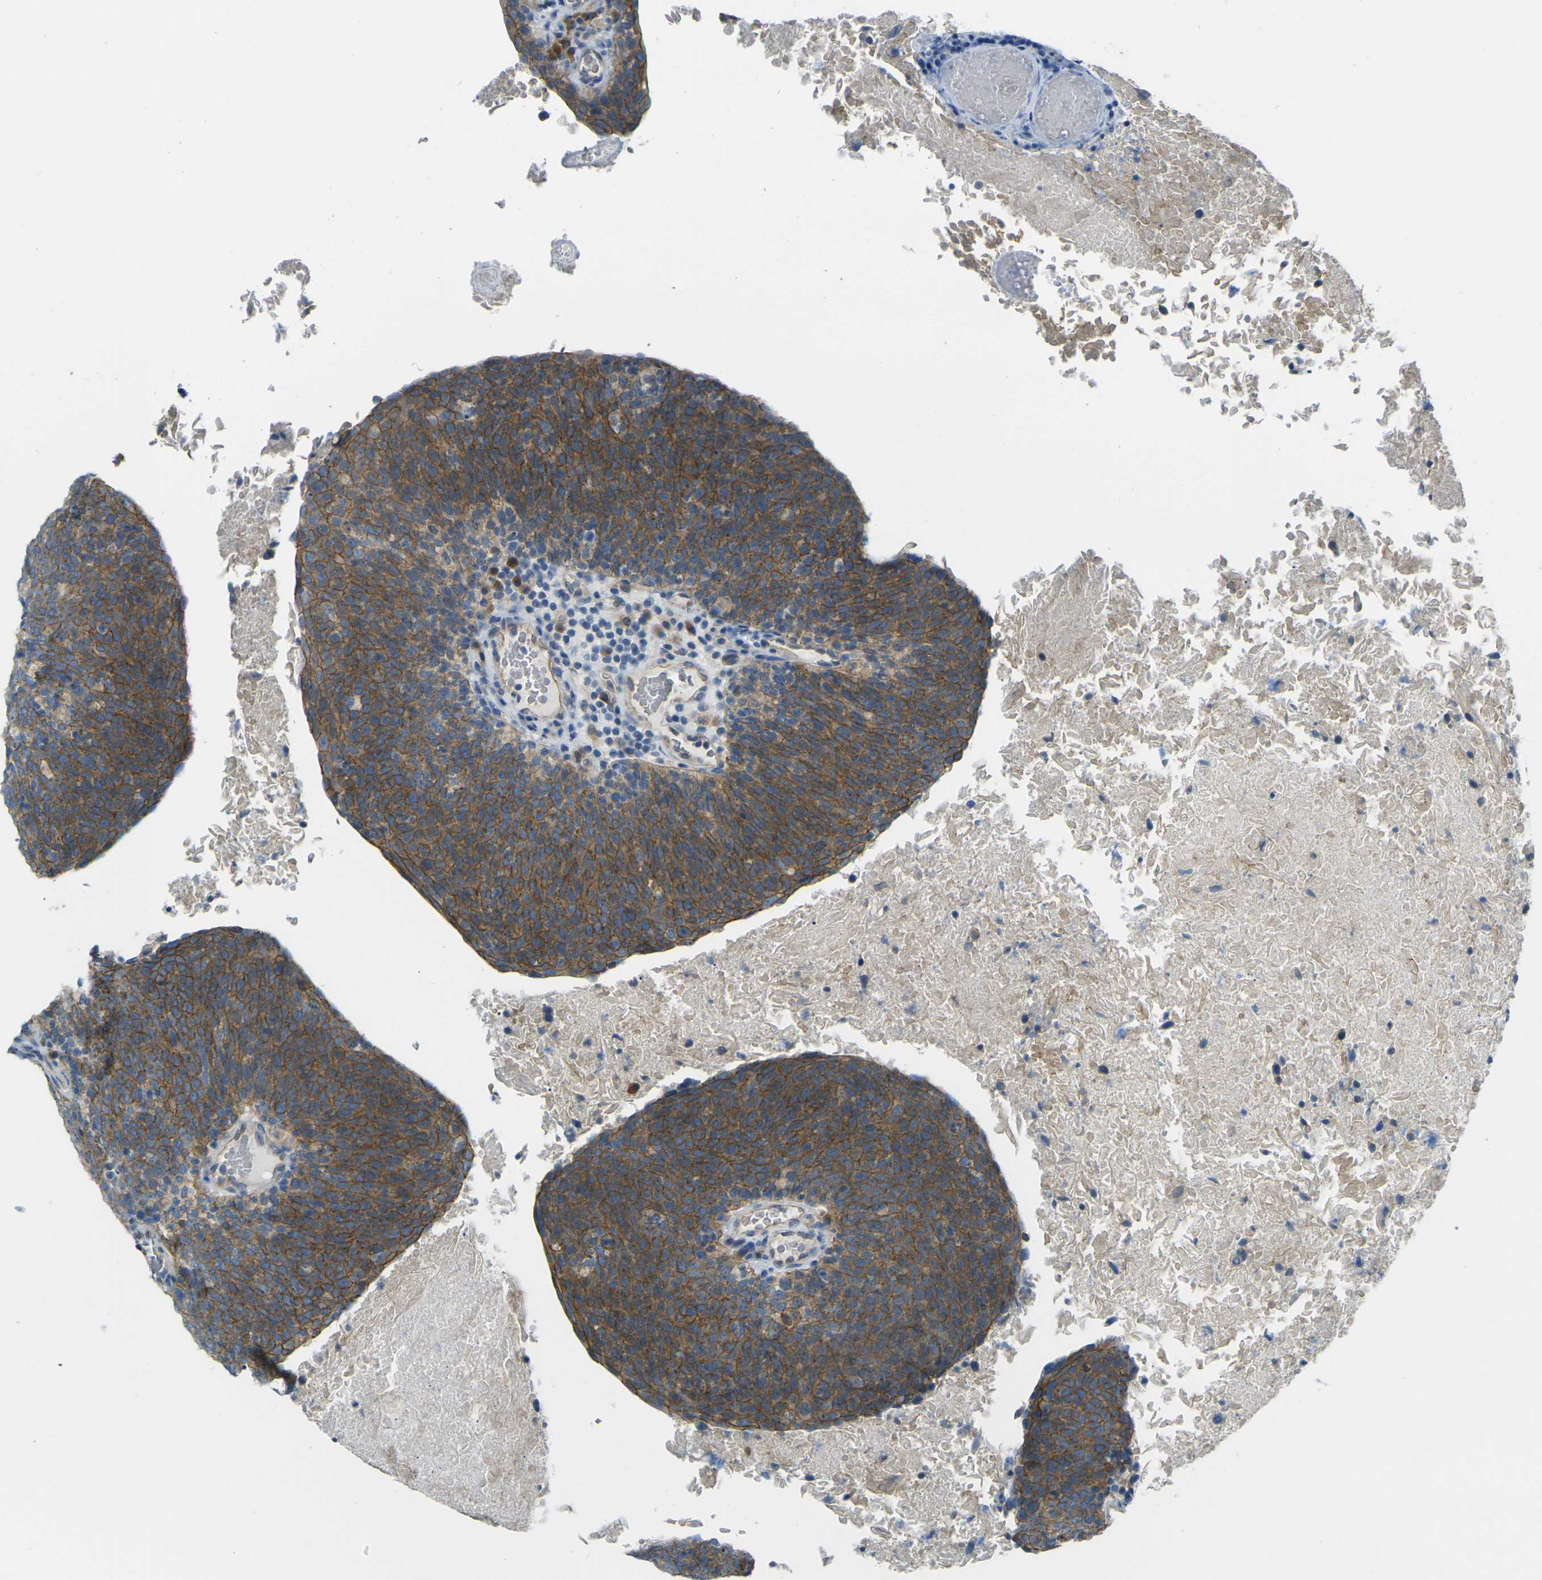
{"staining": {"intensity": "moderate", "quantity": ">75%", "location": "cytoplasmic/membranous"}, "tissue": "head and neck cancer", "cell_type": "Tumor cells", "image_type": "cancer", "snomed": [{"axis": "morphology", "description": "Squamous cell carcinoma, NOS"}, {"axis": "morphology", "description": "Squamous cell carcinoma, metastatic, NOS"}, {"axis": "topography", "description": "Lymph node"}, {"axis": "topography", "description": "Head-Neck"}], "caption": "Brown immunohistochemical staining in human head and neck squamous cell carcinoma reveals moderate cytoplasmic/membranous staining in about >75% of tumor cells.", "gene": "RHBDD1", "patient": {"sex": "male", "age": 62}}